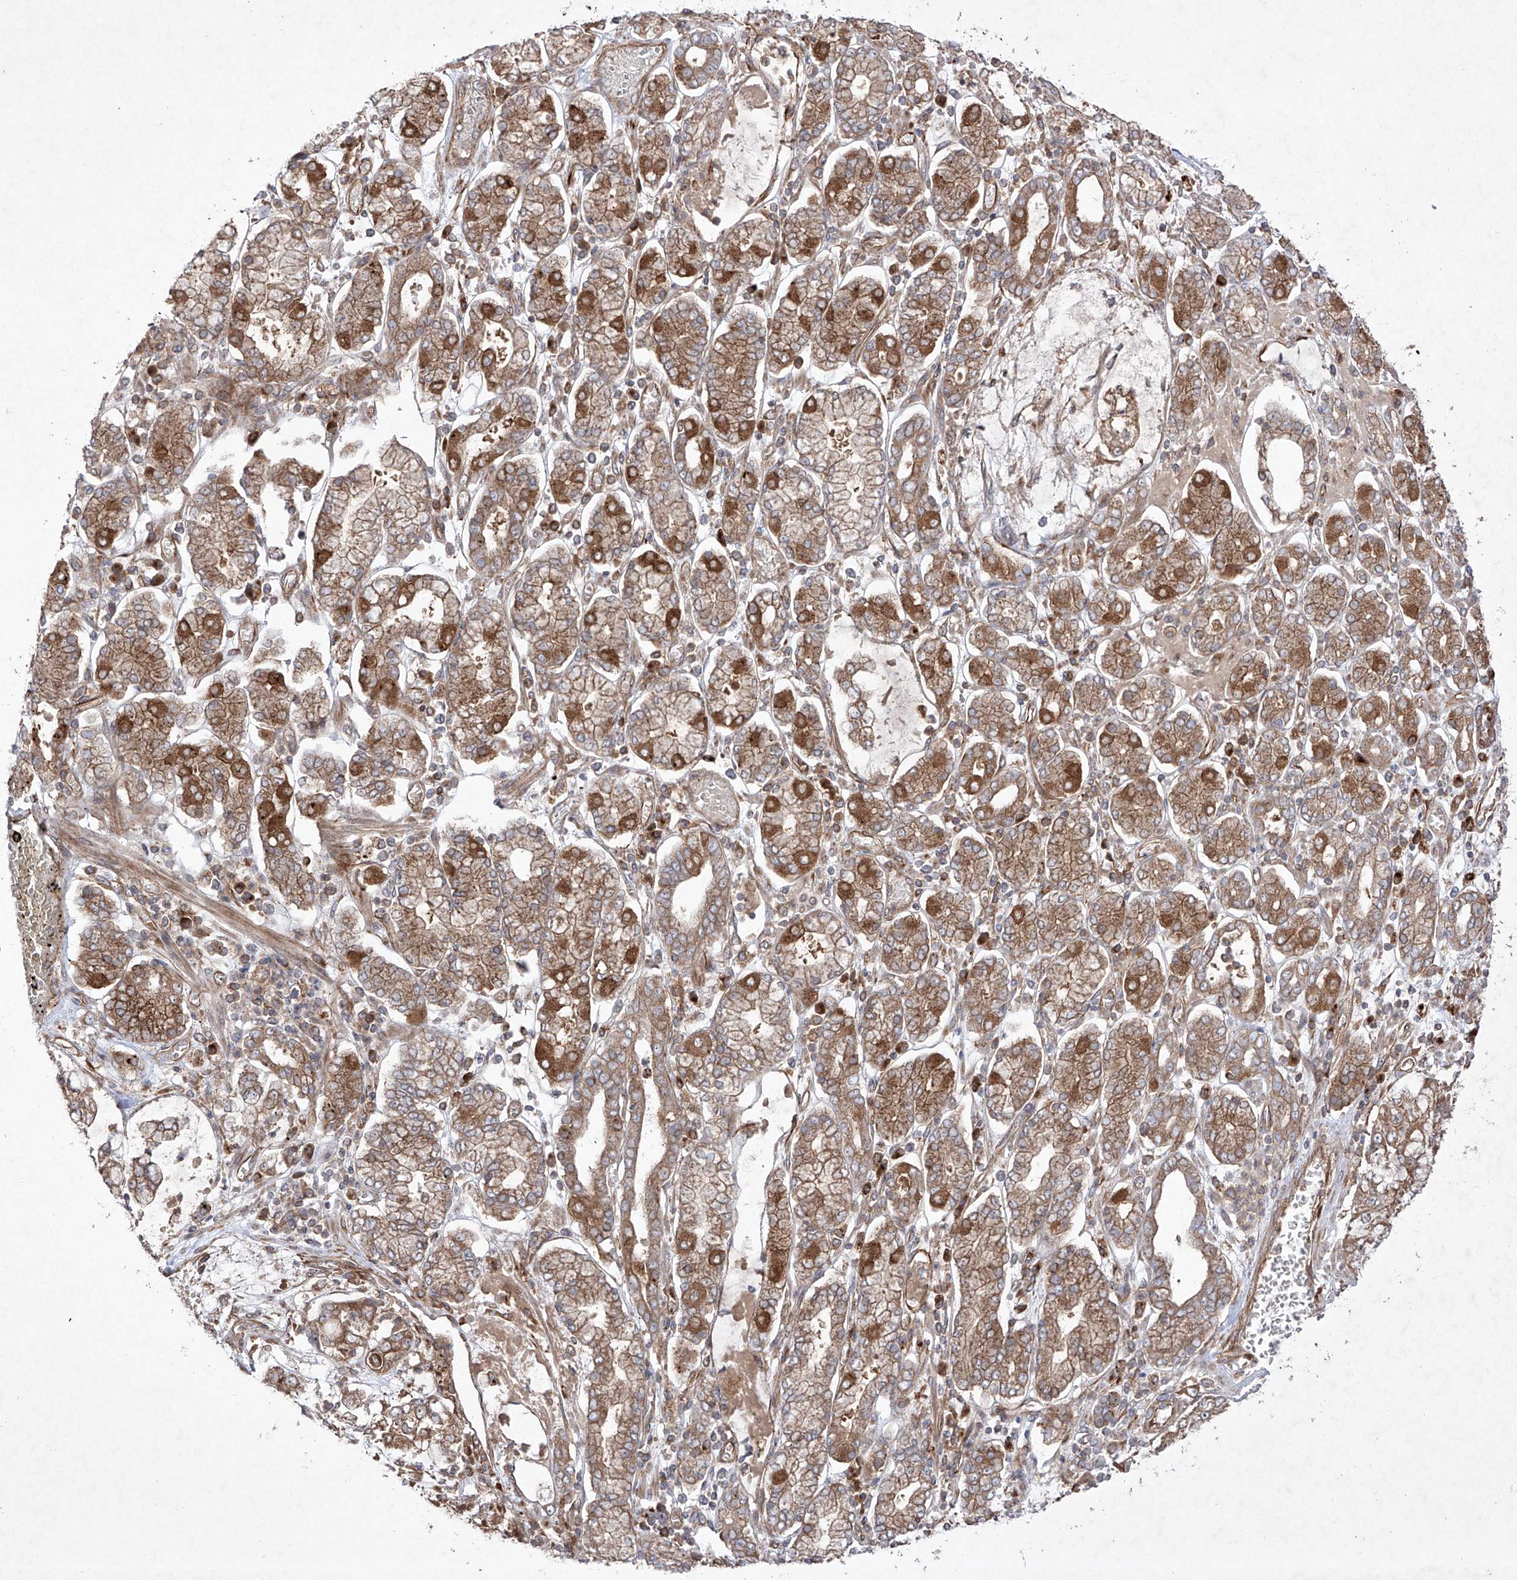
{"staining": {"intensity": "moderate", "quantity": ">75%", "location": "cytoplasmic/membranous"}, "tissue": "stomach cancer", "cell_type": "Tumor cells", "image_type": "cancer", "snomed": [{"axis": "morphology", "description": "Adenocarcinoma, NOS"}, {"axis": "topography", "description": "Stomach"}], "caption": "A brown stain highlights moderate cytoplasmic/membranous staining of a protein in stomach adenocarcinoma tumor cells. Nuclei are stained in blue.", "gene": "YKT6", "patient": {"sex": "male", "age": 76}}